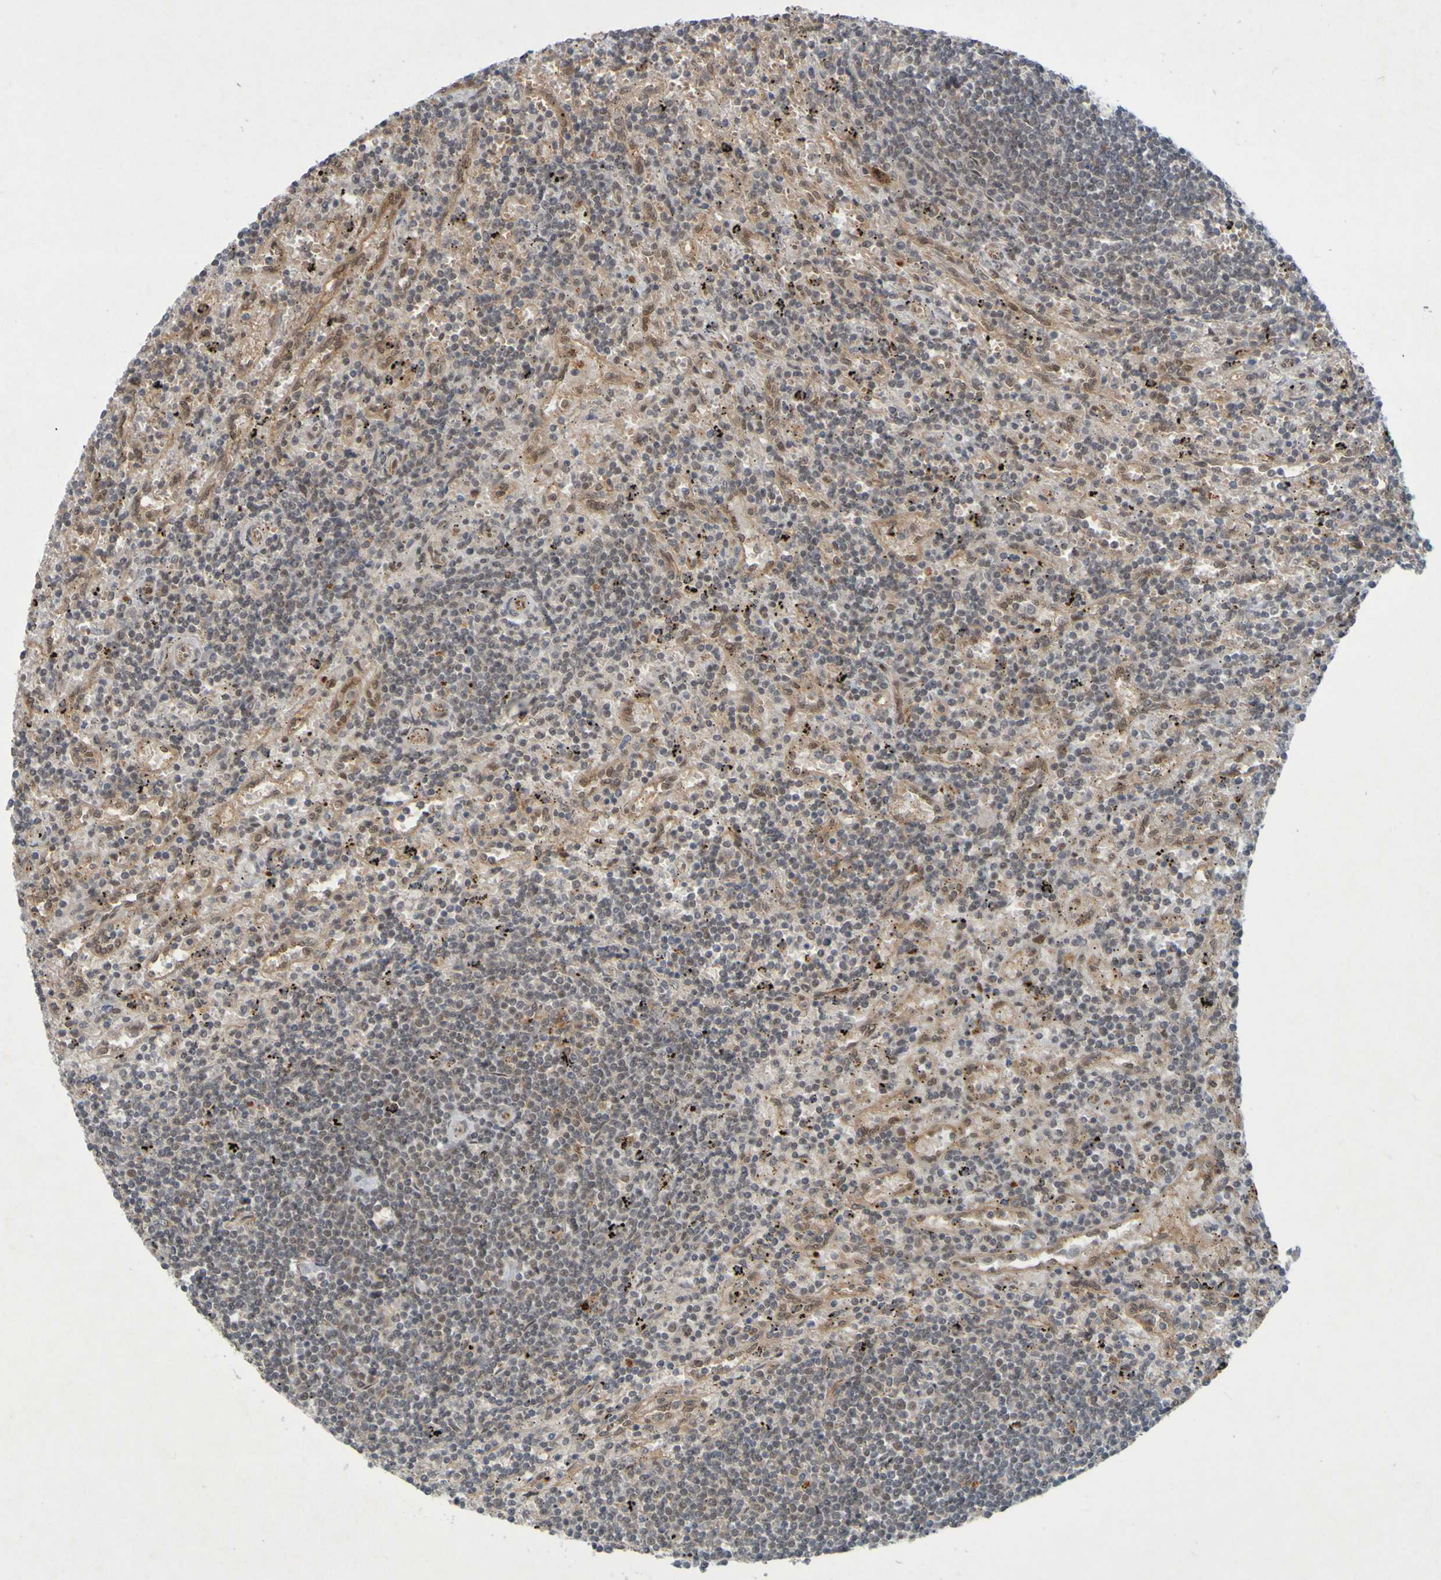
{"staining": {"intensity": "weak", "quantity": "<25%", "location": "nuclear"}, "tissue": "lymphoma", "cell_type": "Tumor cells", "image_type": "cancer", "snomed": [{"axis": "morphology", "description": "Malignant lymphoma, non-Hodgkin's type, Low grade"}, {"axis": "topography", "description": "Spleen"}], "caption": "Immunohistochemistry (IHC) of lymphoma shows no expression in tumor cells.", "gene": "MCPH1", "patient": {"sex": "male", "age": 76}}